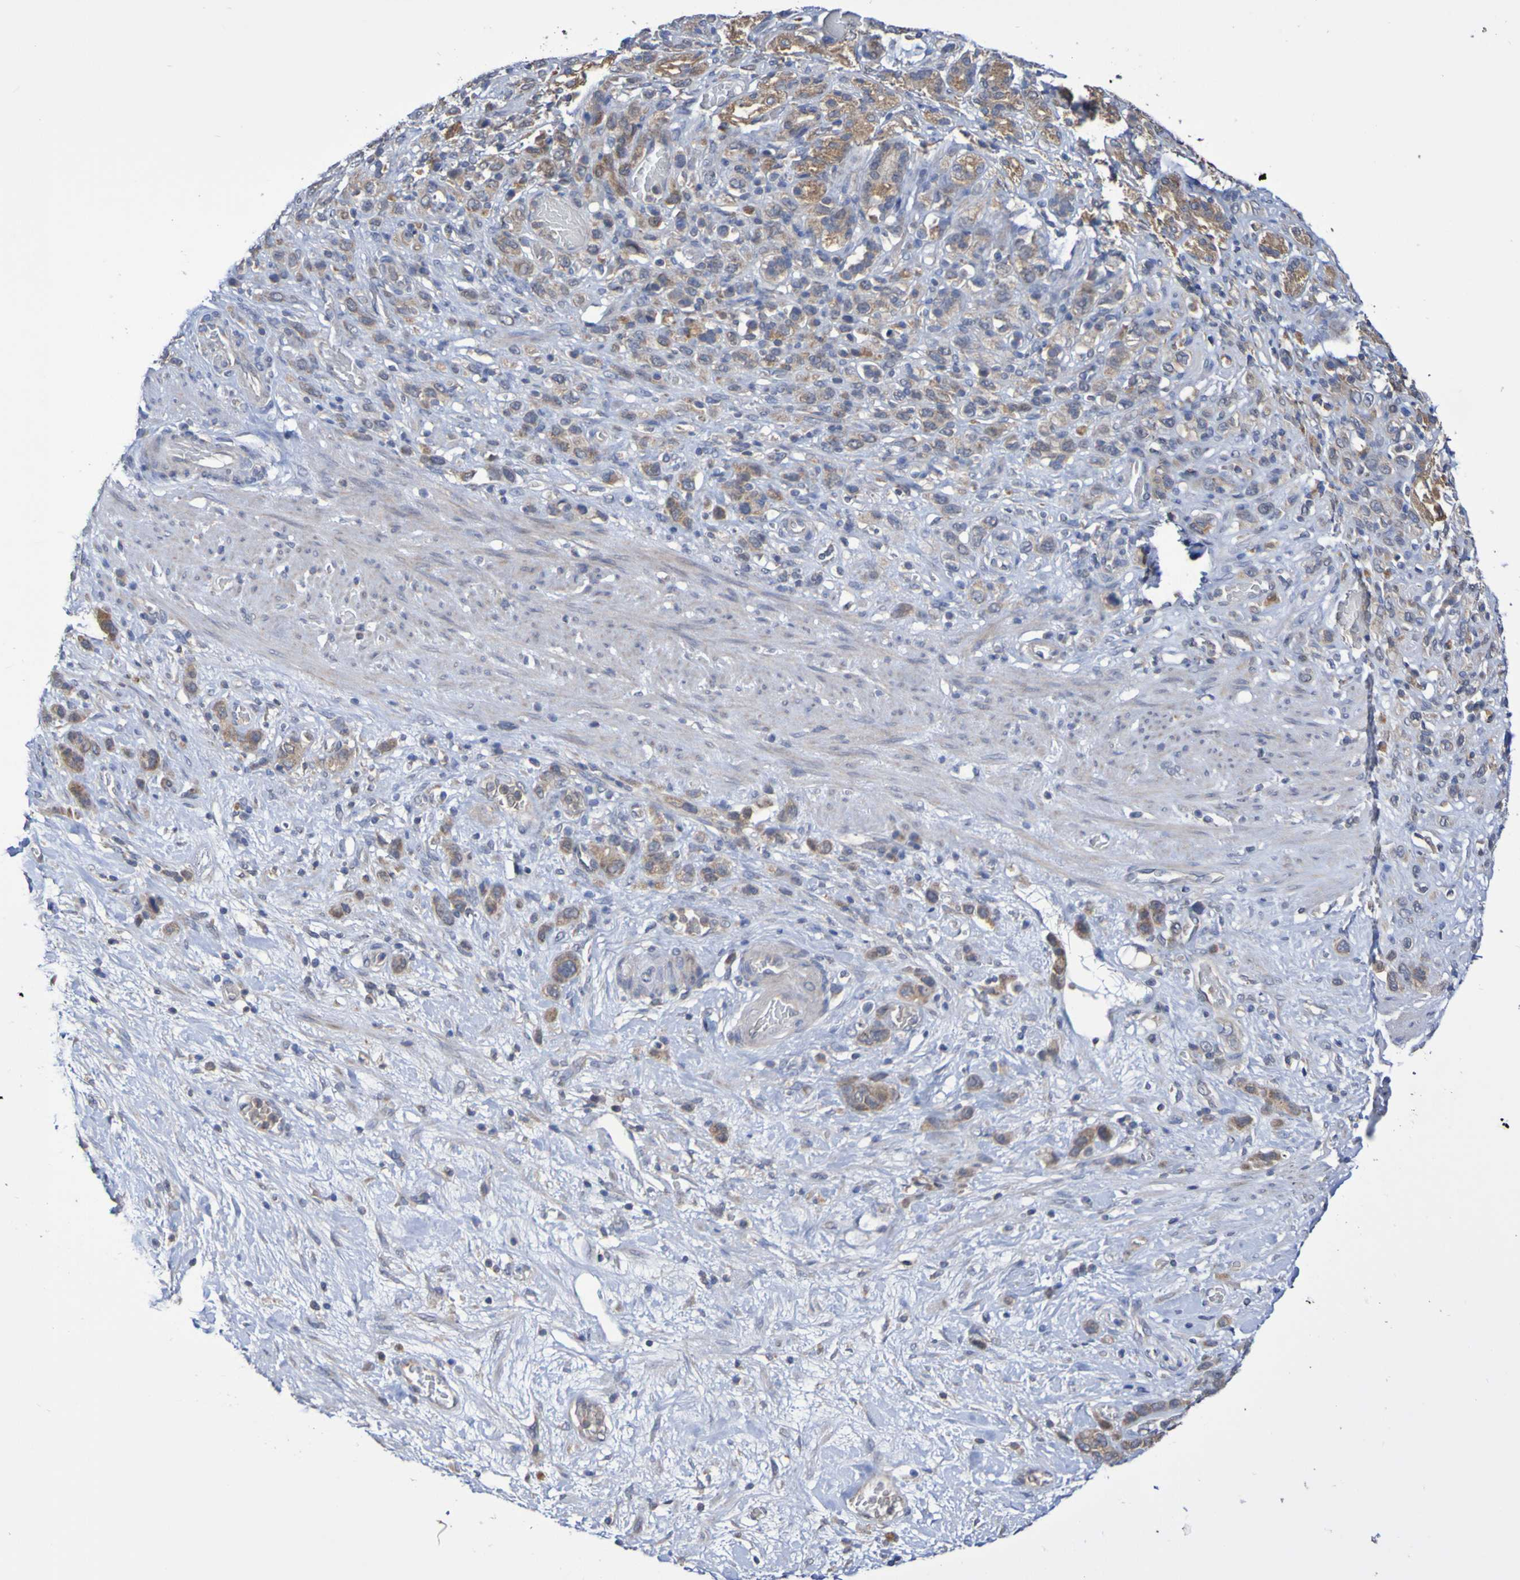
{"staining": {"intensity": "moderate", "quantity": ">75%", "location": "cytoplasmic/membranous"}, "tissue": "stomach cancer", "cell_type": "Tumor cells", "image_type": "cancer", "snomed": [{"axis": "morphology", "description": "Adenocarcinoma, NOS"}, {"axis": "morphology", "description": "Adenocarcinoma, High grade"}, {"axis": "topography", "description": "Stomach, upper"}, {"axis": "topography", "description": "Stomach, lower"}], "caption": "Brown immunohistochemical staining in human adenocarcinoma (high-grade) (stomach) shows moderate cytoplasmic/membranous staining in approximately >75% of tumor cells. (DAB (3,3'-diaminobenzidine) = brown stain, brightfield microscopy at high magnification).", "gene": "C3orf18", "patient": {"sex": "female", "age": 65}}